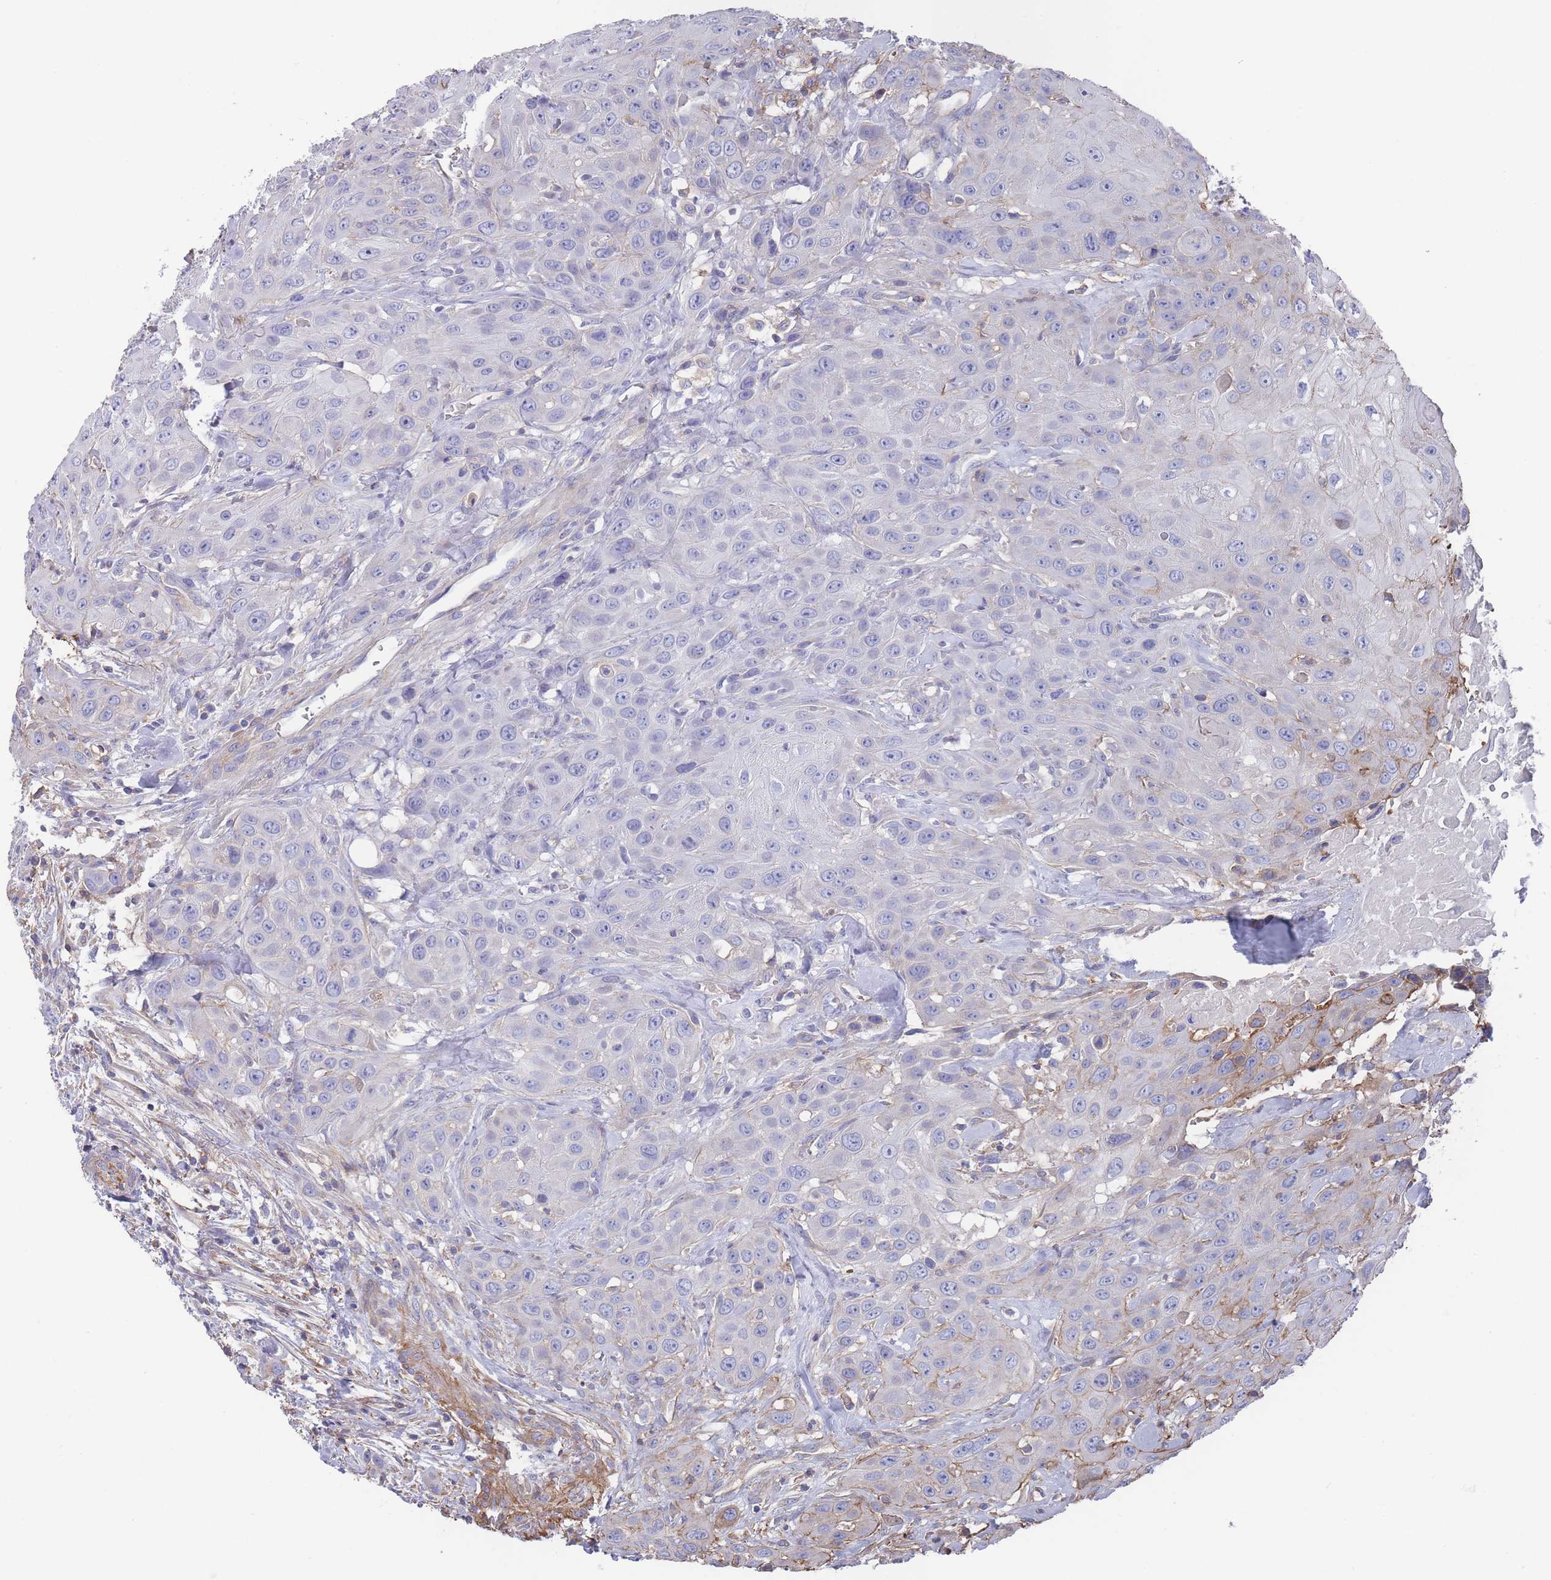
{"staining": {"intensity": "negative", "quantity": "none", "location": "none"}, "tissue": "head and neck cancer", "cell_type": "Tumor cells", "image_type": "cancer", "snomed": [{"axis": "morphology", "description": "Squamous cell carcinoma, NOS"}, {"axis": "topography", "description": "Head-Neck"}], "caption": "An image of head and neck squamous cell carcinoma stained for a protein exhibits no brown staining in tumor cells.", "gene": "SCCPDH", "patient": {"sex": "male", "age": 81}}